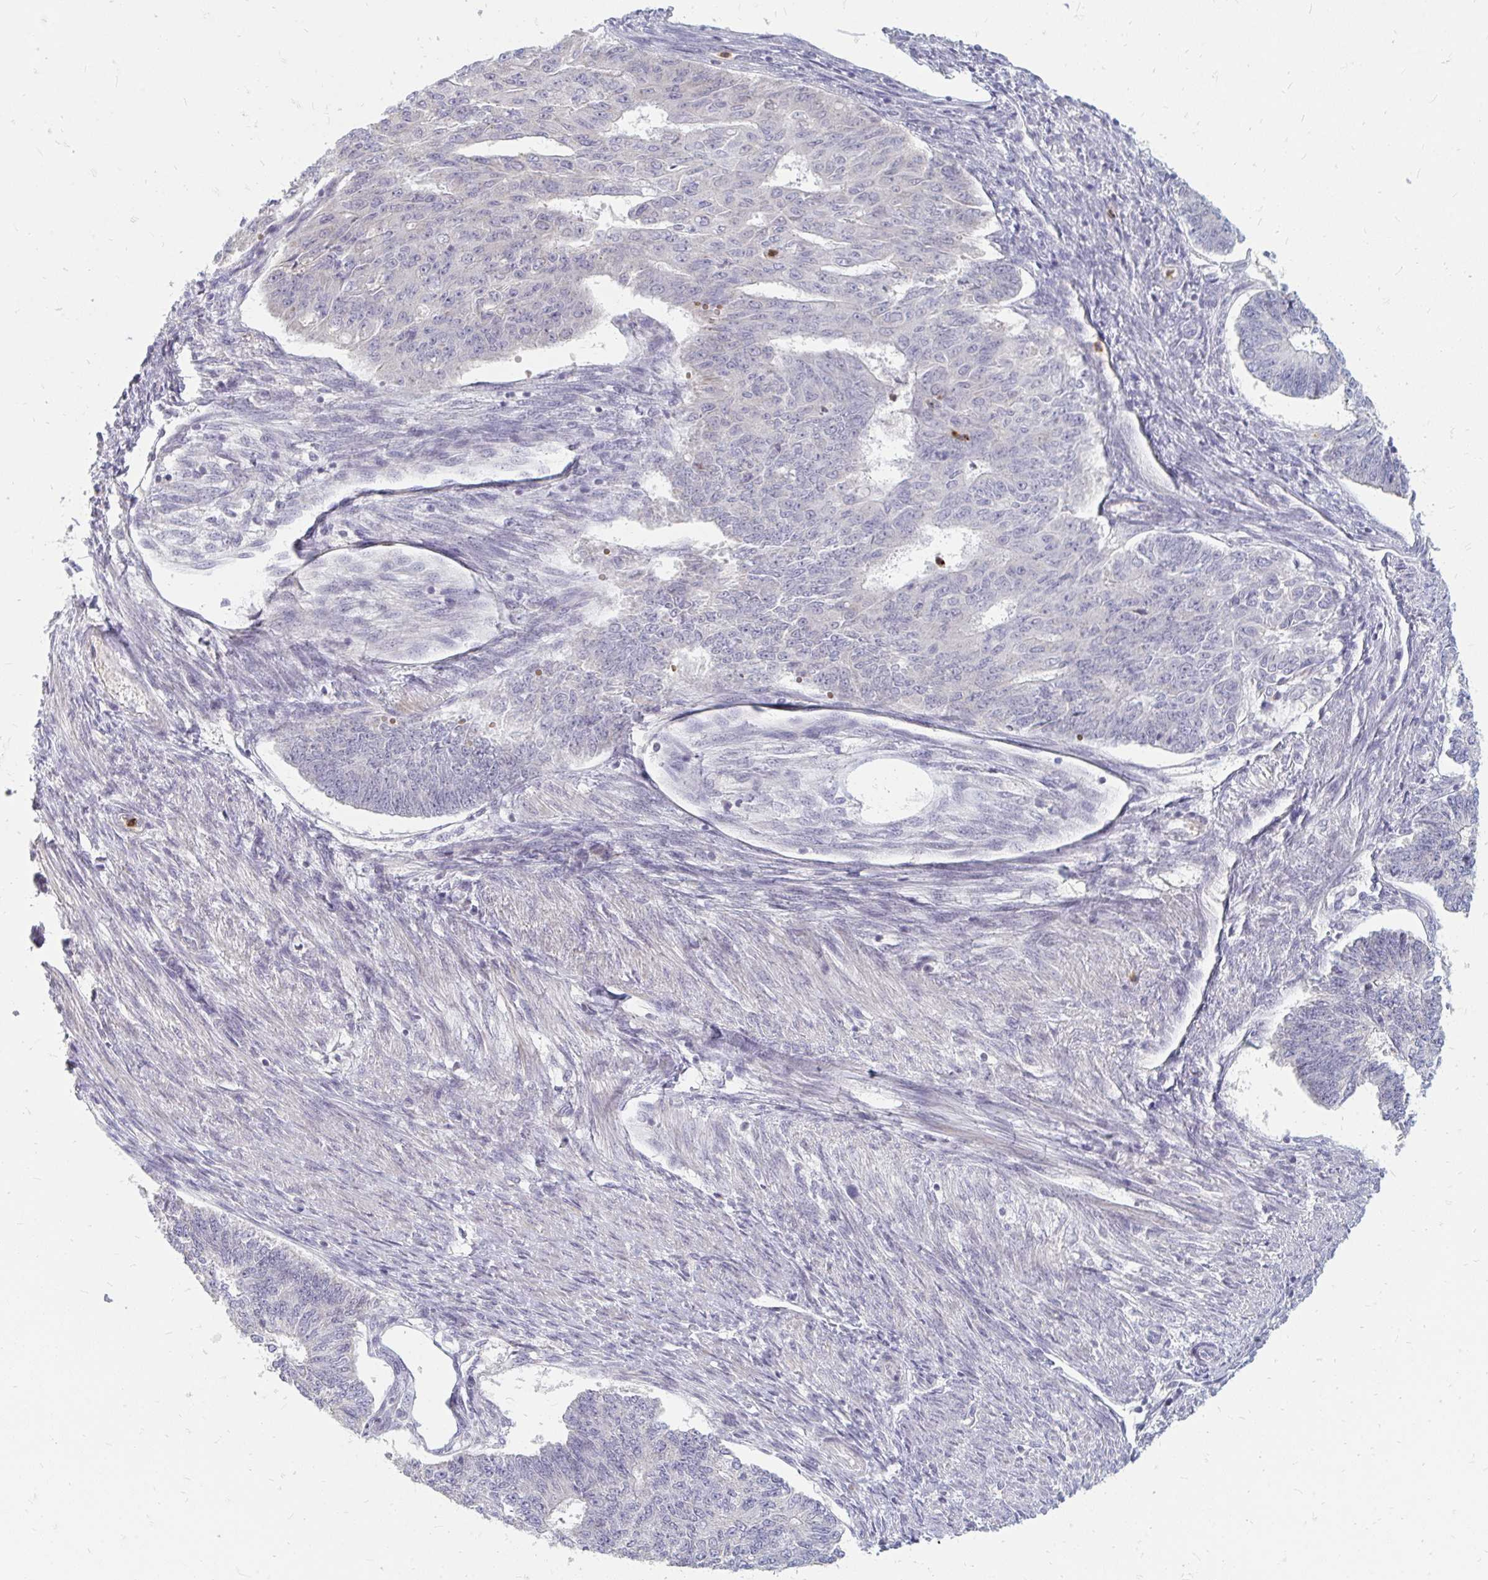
{"staining": {"intensity": "negative", "quantity": "none", "location": "none"}, "tissue": "endometrial cancer", "cell_type": "Tumor cells", "image_type": "cancer", "snomed": [{"axis": "morphology", "description": "Adenocarcinoma, NOS"}, {"axis": "topography", "description": "Endometrium"}], "caption": "This is an immunohistochemistry photomicrograph of endometrial cancer. There is no expression in tumor cells.", "gene": "RAB33A", "patient": {"sex": "female", "age": 32}}